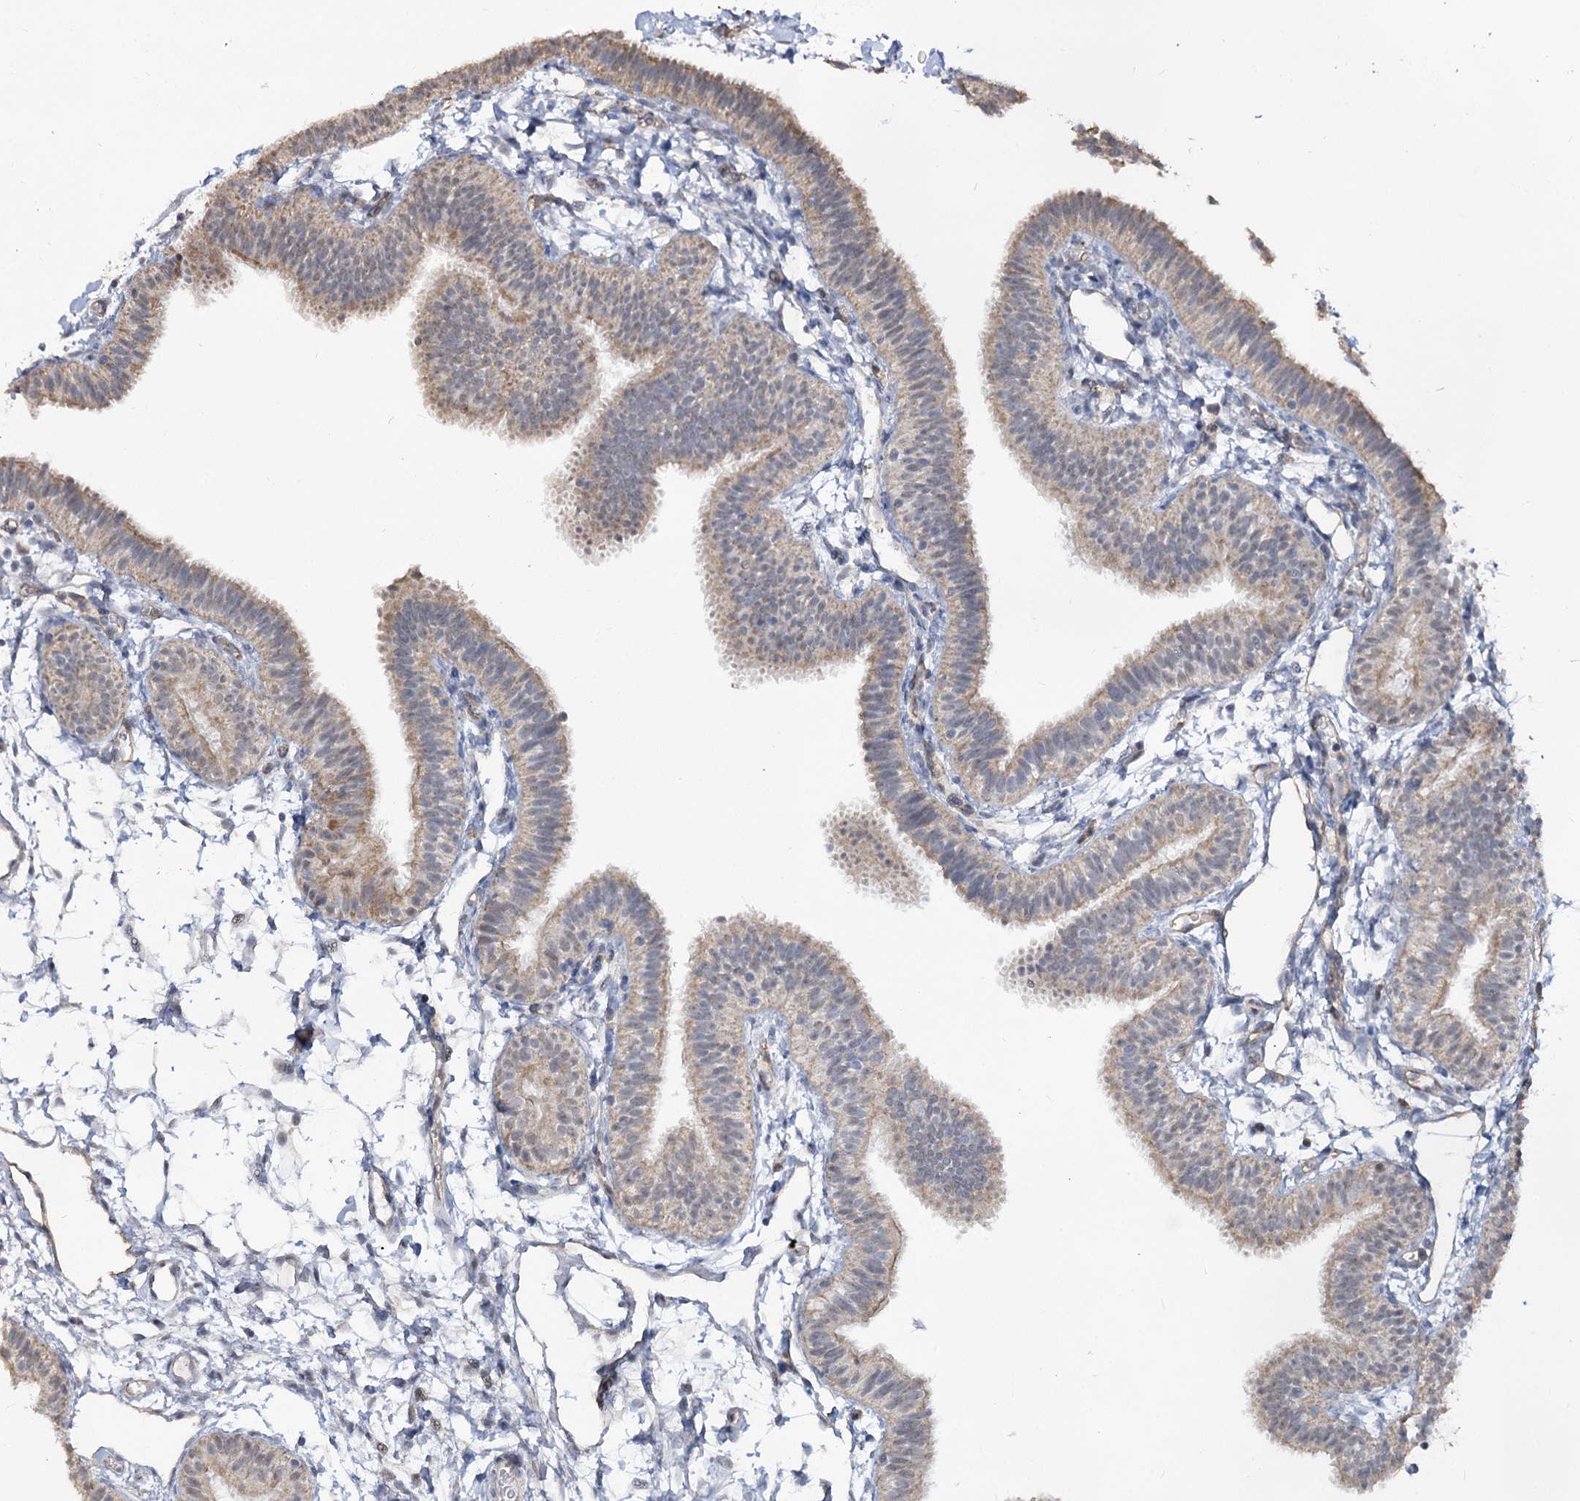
{"staining": {"intensity": "weak", "quantity": "25%-75%", "location": "cytoplasmic/membranous,nuclear"}, "tissue": "fallopian tube", "cell_type": "Glandular cells", "image_type": "normal", "snomed": [{"axis": "morphology", "description": "Normal tissue, NOS"}, {"axis": "topography", "description": "Fallopian tube"}], "caption": "A low amount of weak cytoplasmic/membranous,nuclear positivity is present in about 25%-75% of glandular cells in benign fallopian tube.", "gene": "RUFY4", "patient": {"sex": "female", "age": 35}}